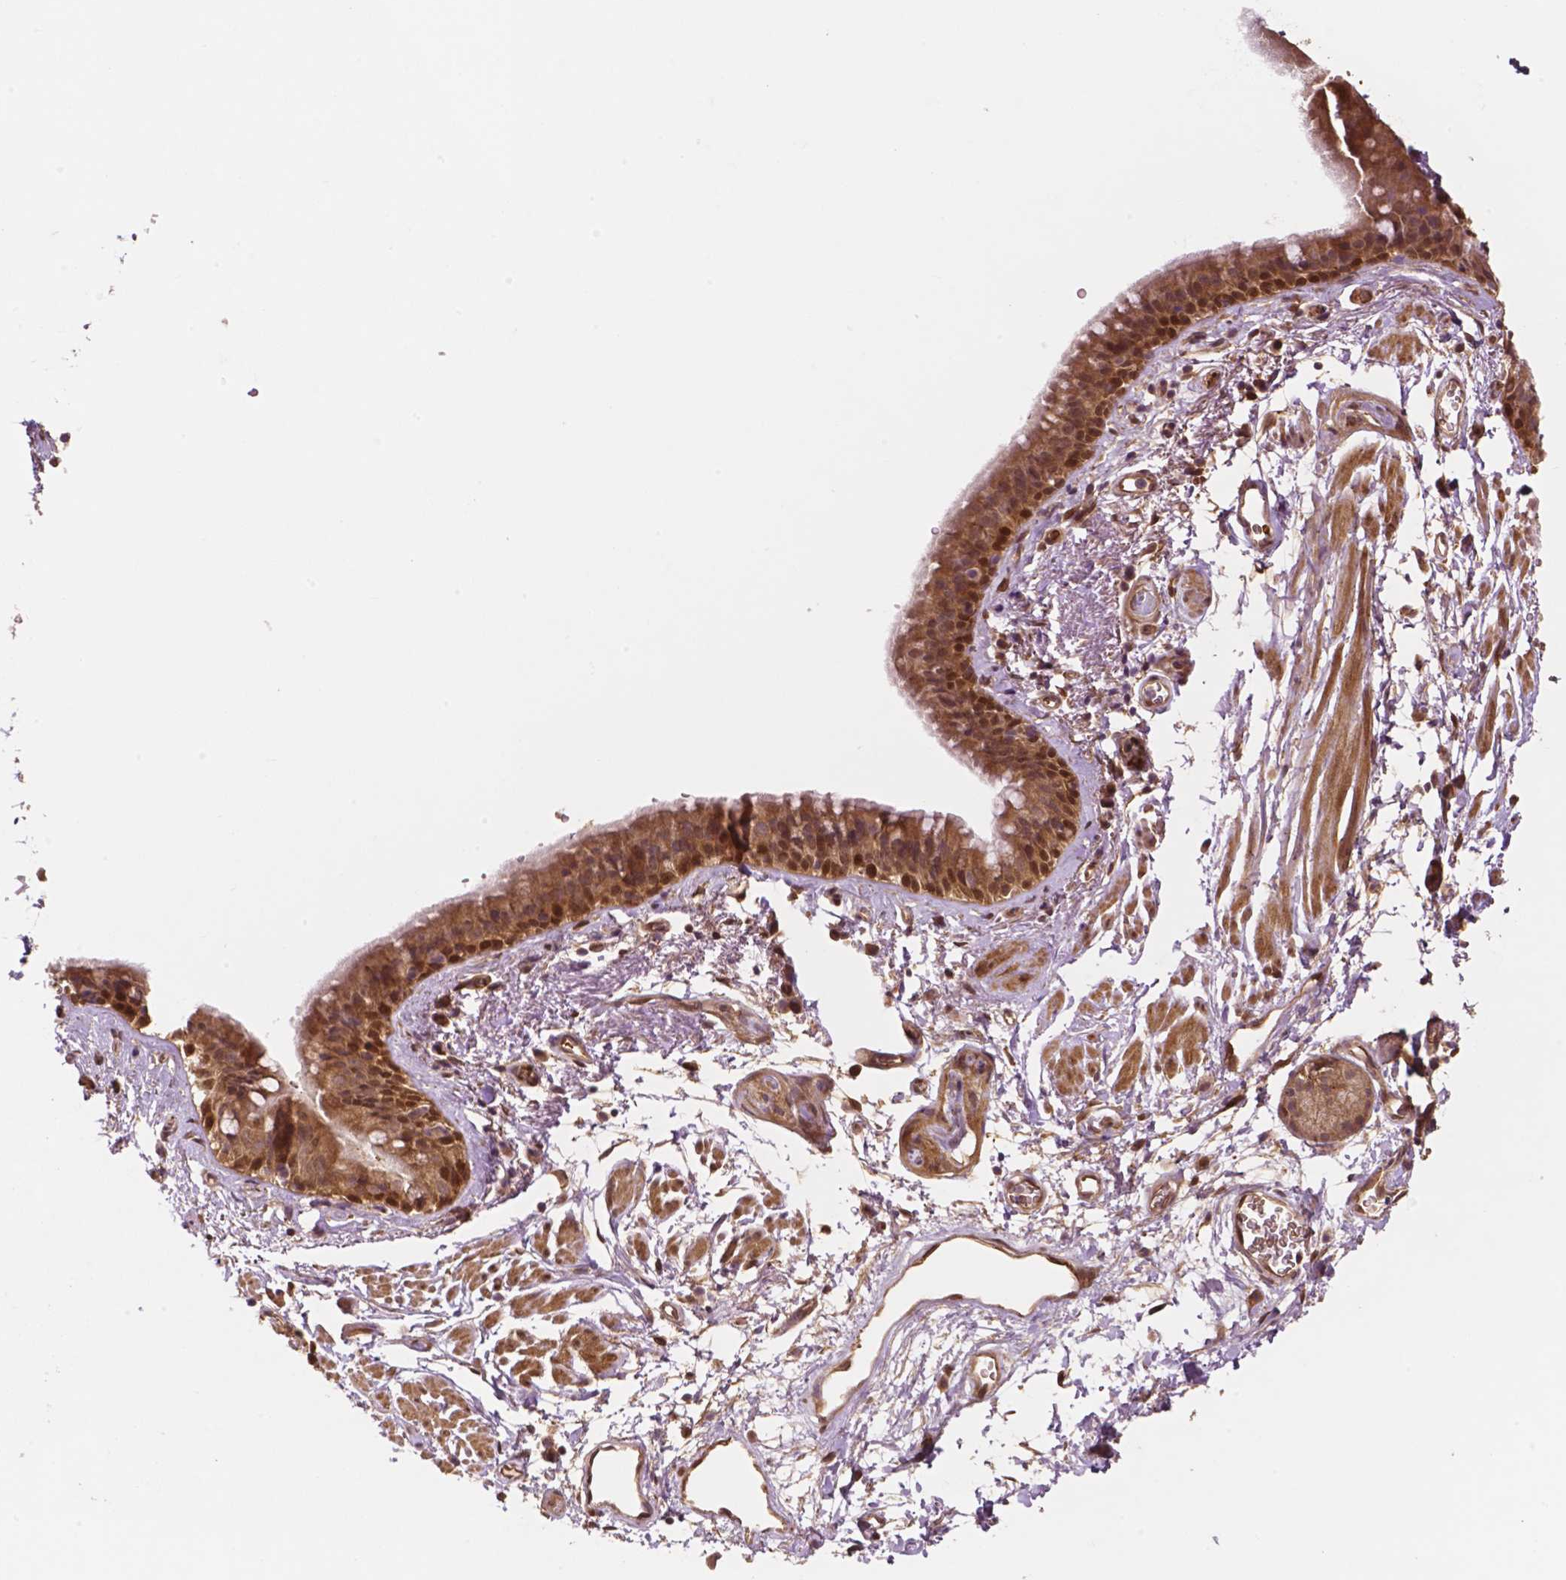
{"staining": {"intensity": "moderate", "quantity": ">75%", "location": "cytoplasmic/membranous,nuclear"}, "tissue": "bronchus", "cell_type": "Respiratory epithelial cells", "image_type": "normal", "snomed": [{"axis": "morphology", "description": "Normal tissue, NOS"}, {"axis": "topography", "description": "Cartilage tissue"}, {"axis": "topography", "description": "Bronchus"}], "caption": "Normal bronchus exhibits moderate cytoplasmic/membranous,nuclear positivity in approximately >75% of respiratory epithelial cells, visualized by immunohistochemistry. The staining is performed using DAB (3,3'-diaminobenzidine) brown chromogen to label protein expression. The nuclei are counter-stained blue using hematoxylin.", "gene": "YAP1", "patient": {"sex": "male", "age": 58}}